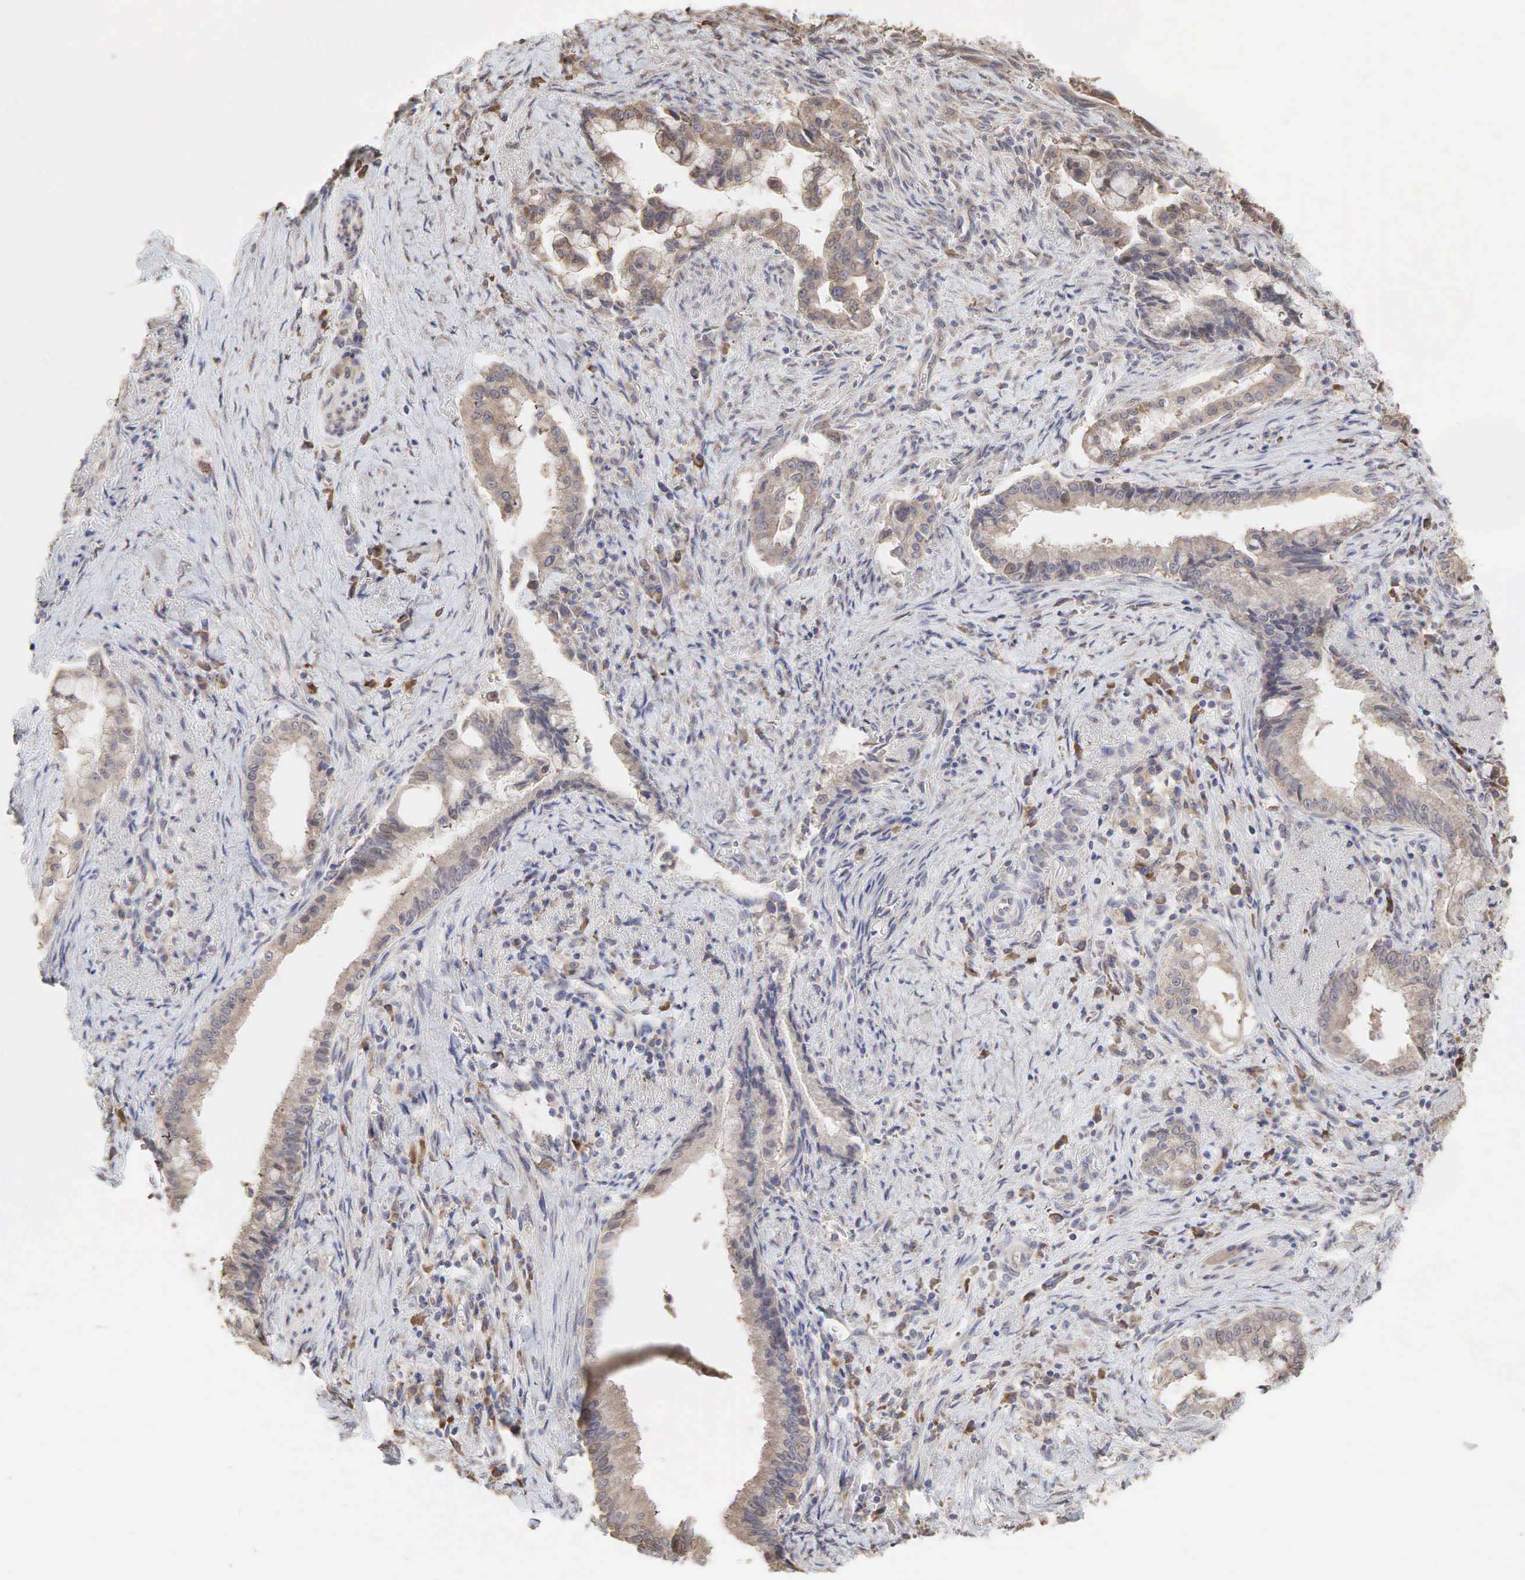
{"staining": {"intensity": "weak", "quantity": ">75%", "location": "cytoplasmic/membranous"}, "tissue": "pancreatic cancer", "cell_type": "Tumor cells", "image_type": "cancer", "snomed": [{"axis": "morphology", "description": "Adenocarcinoma, NOS"}, {"axis": "topography", "description": "Pancreas"}], "caption": "This is an image of IHC staining of pancreatic adenocarcinoma, which shows weak staining in the cytoplasmic/membranous of tumor cells.", "gene": "PABPC5", "patient": {"sex": "male", "age": 59}}